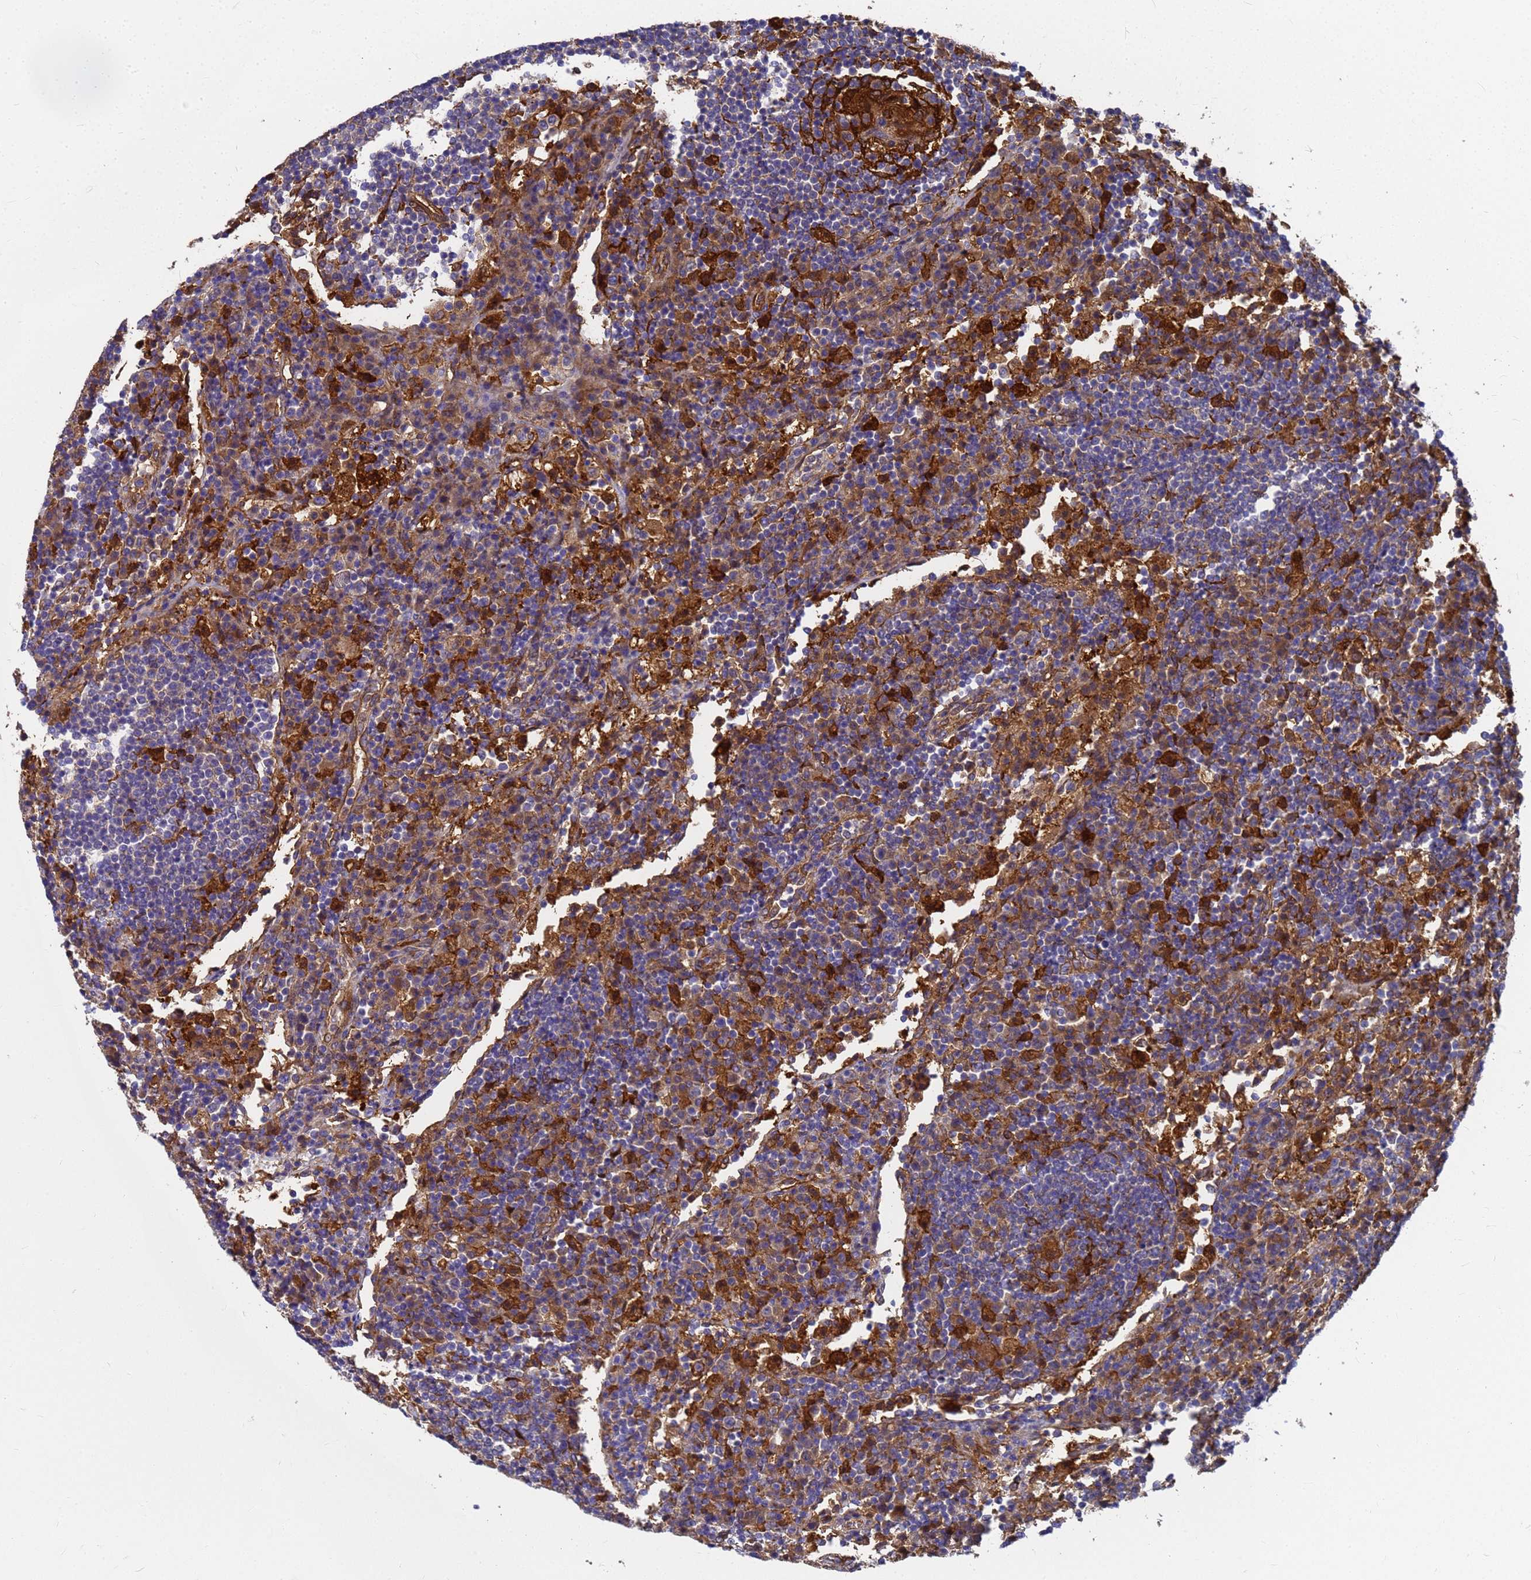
{"staining": {"intensity": "negative", "quantity": "none", "location": "none"}, "tissue": "lymph node", "cell_type": "Germinal center cells", "image_type": "normal", "snomed": [{"axis": "morphology", "description": "Normal tissue, NOS"}, {"axis": "topography", "description": "Lymph node"}], "caption": "A histopathology image of human lymph node is negative for staining in germinal center cells. The staining was performed using DAB to visualize the protein expression in brown, while the nuclei were stained in blue with hematoxylin (Magnification: 20x).", "gene": "SLC35E2B", "patient": {"sex": "female", "age": 53}}